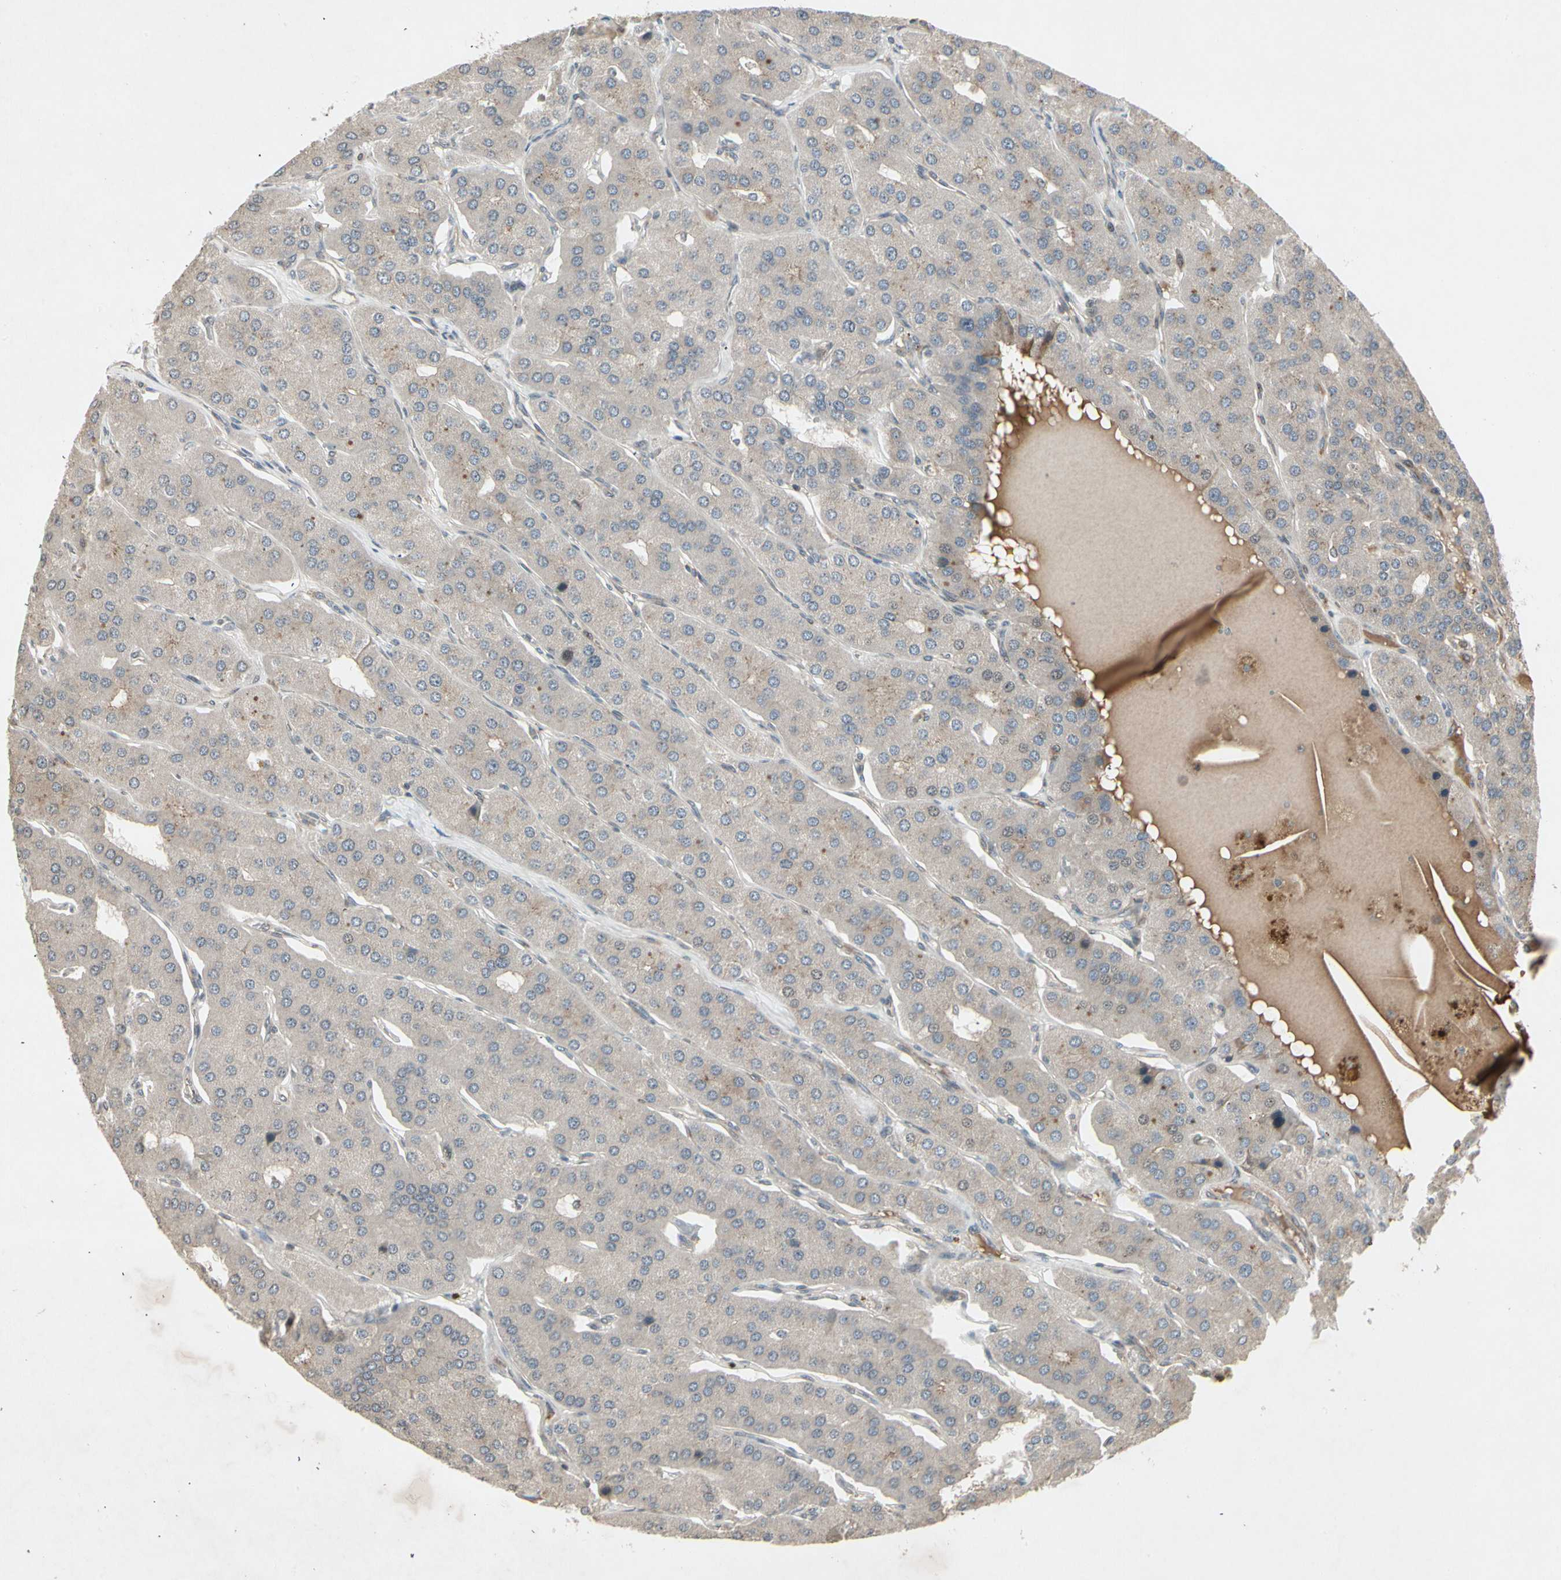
{"staining": {"intensity": "weak", "quantity": ">75%", "location": "cytoplasmic/membranous"}, "tissue": "parathyroid gland", "cell_type": "Glandular cells", "image_type": "normal", "snomed": [{"axis": "morphology", "description": "Normal tissue, NOS"}, {"axis": "morphology", "description": "Adenoma, NOS"}, {"axis": "topography", "description": "Parathyroid gland"}], "caption": "Immunohistochemical staining of normal human parathyroid gland displays weak cytoplasmic/membranous protein staining in about >75% of glandular cells.", "gene": "TEK", "patient": {"sex": "female", "age": 86}}